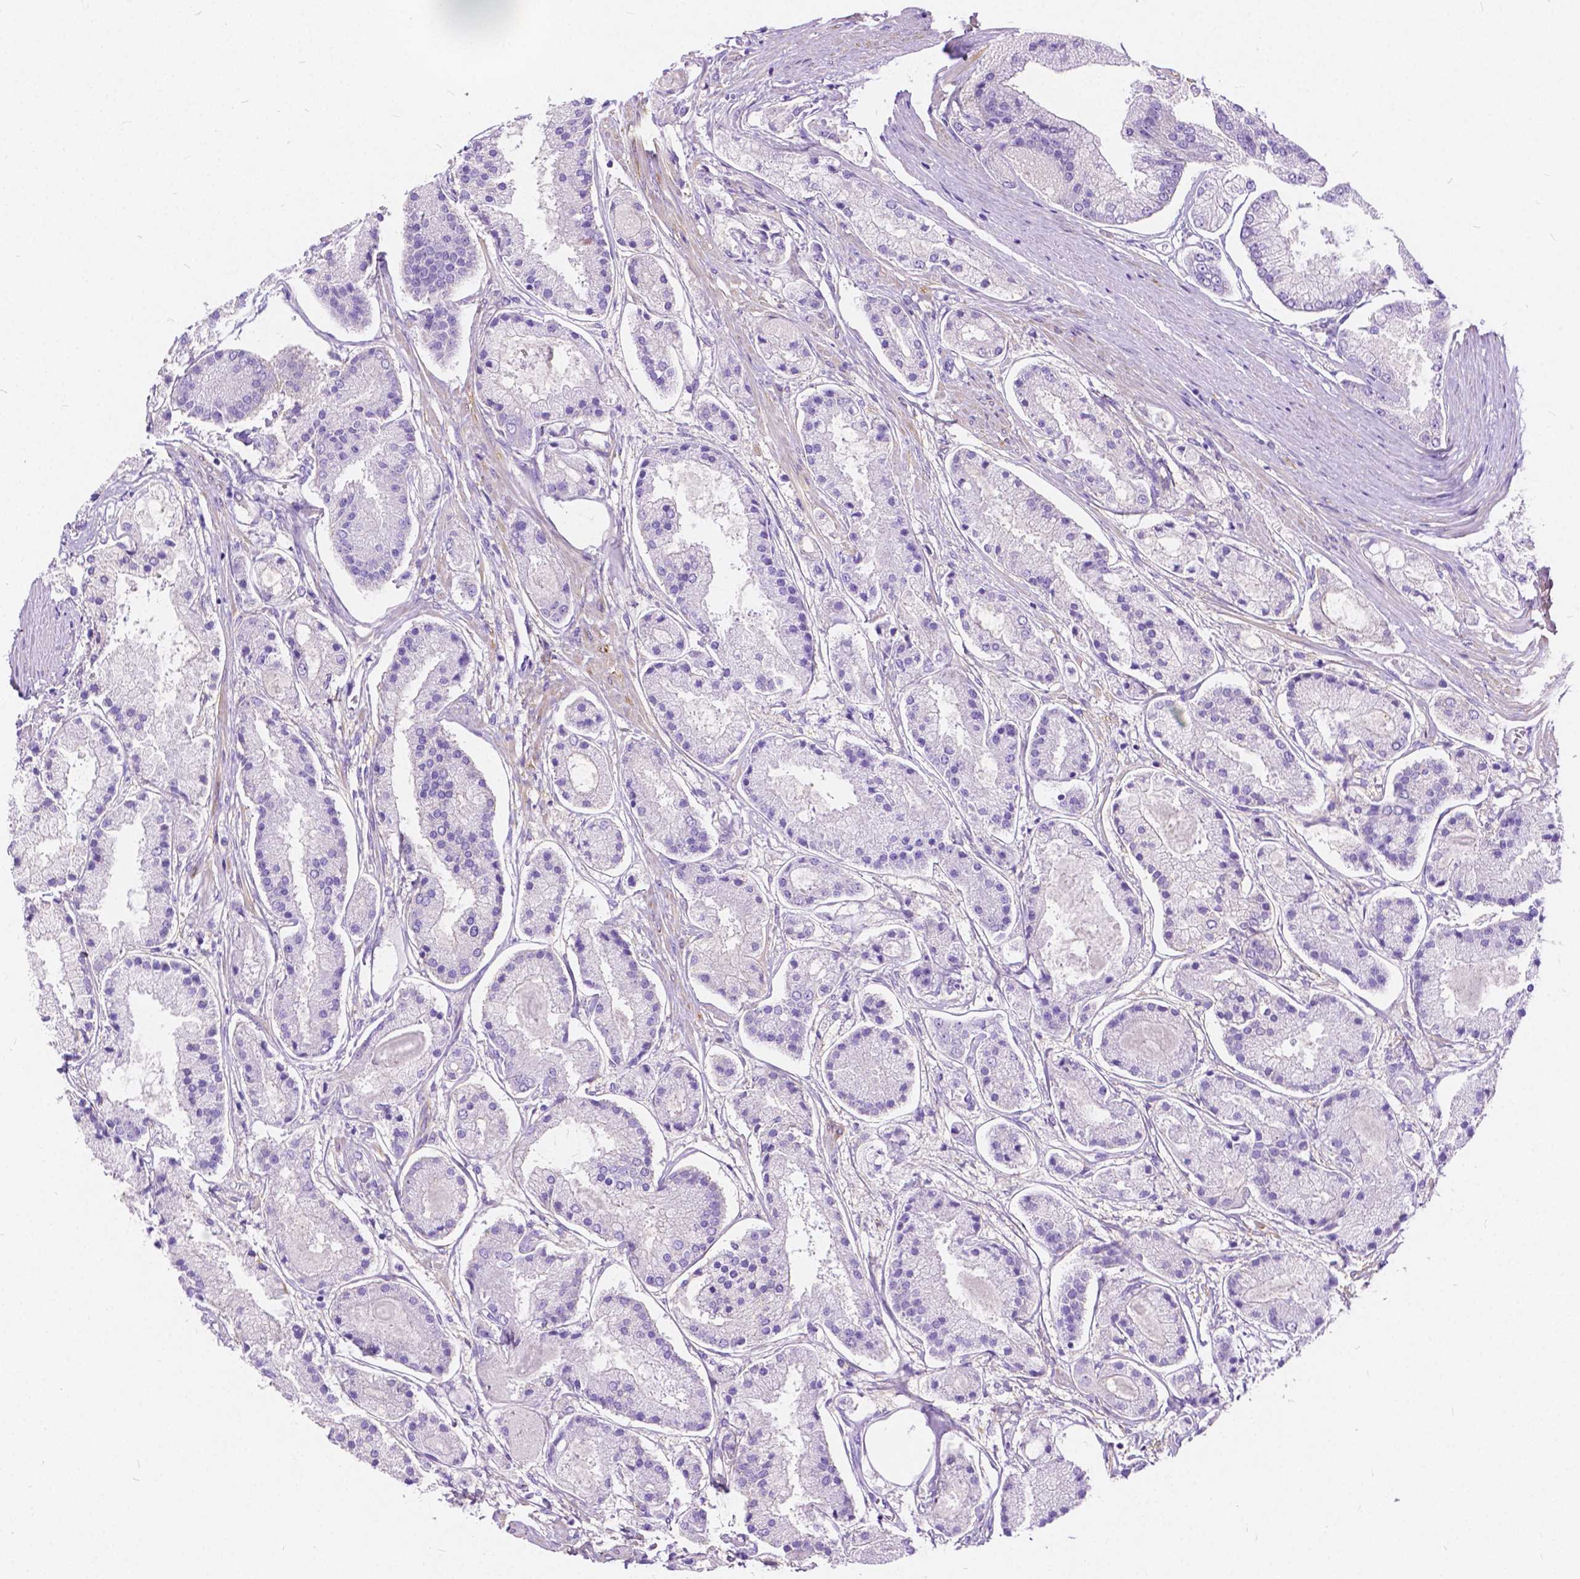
{"staining": {"intensity": "negative", "quantity": "none", "location": "none"}, "tissue": "prostate cancer", "cell_type": "Tumor cells", "image_type": "cancer", "snomed": [{"axis": "morphology", "description": "Adenocarcinoma, High grade"}, {"axis": "topography", "description": "Prostate"}], "caption": "High magnification brightfield microscopy of prostate cancer (adenocarcinoma (high-grade)) stained with DAB (3,3'-diaminobenzidine) (brown) and counterstained with hematoxylin (blue): tumor cells show no significant positivity.", "gene": "CHRM1", "patient": {"sex": "male", "age": 67}}